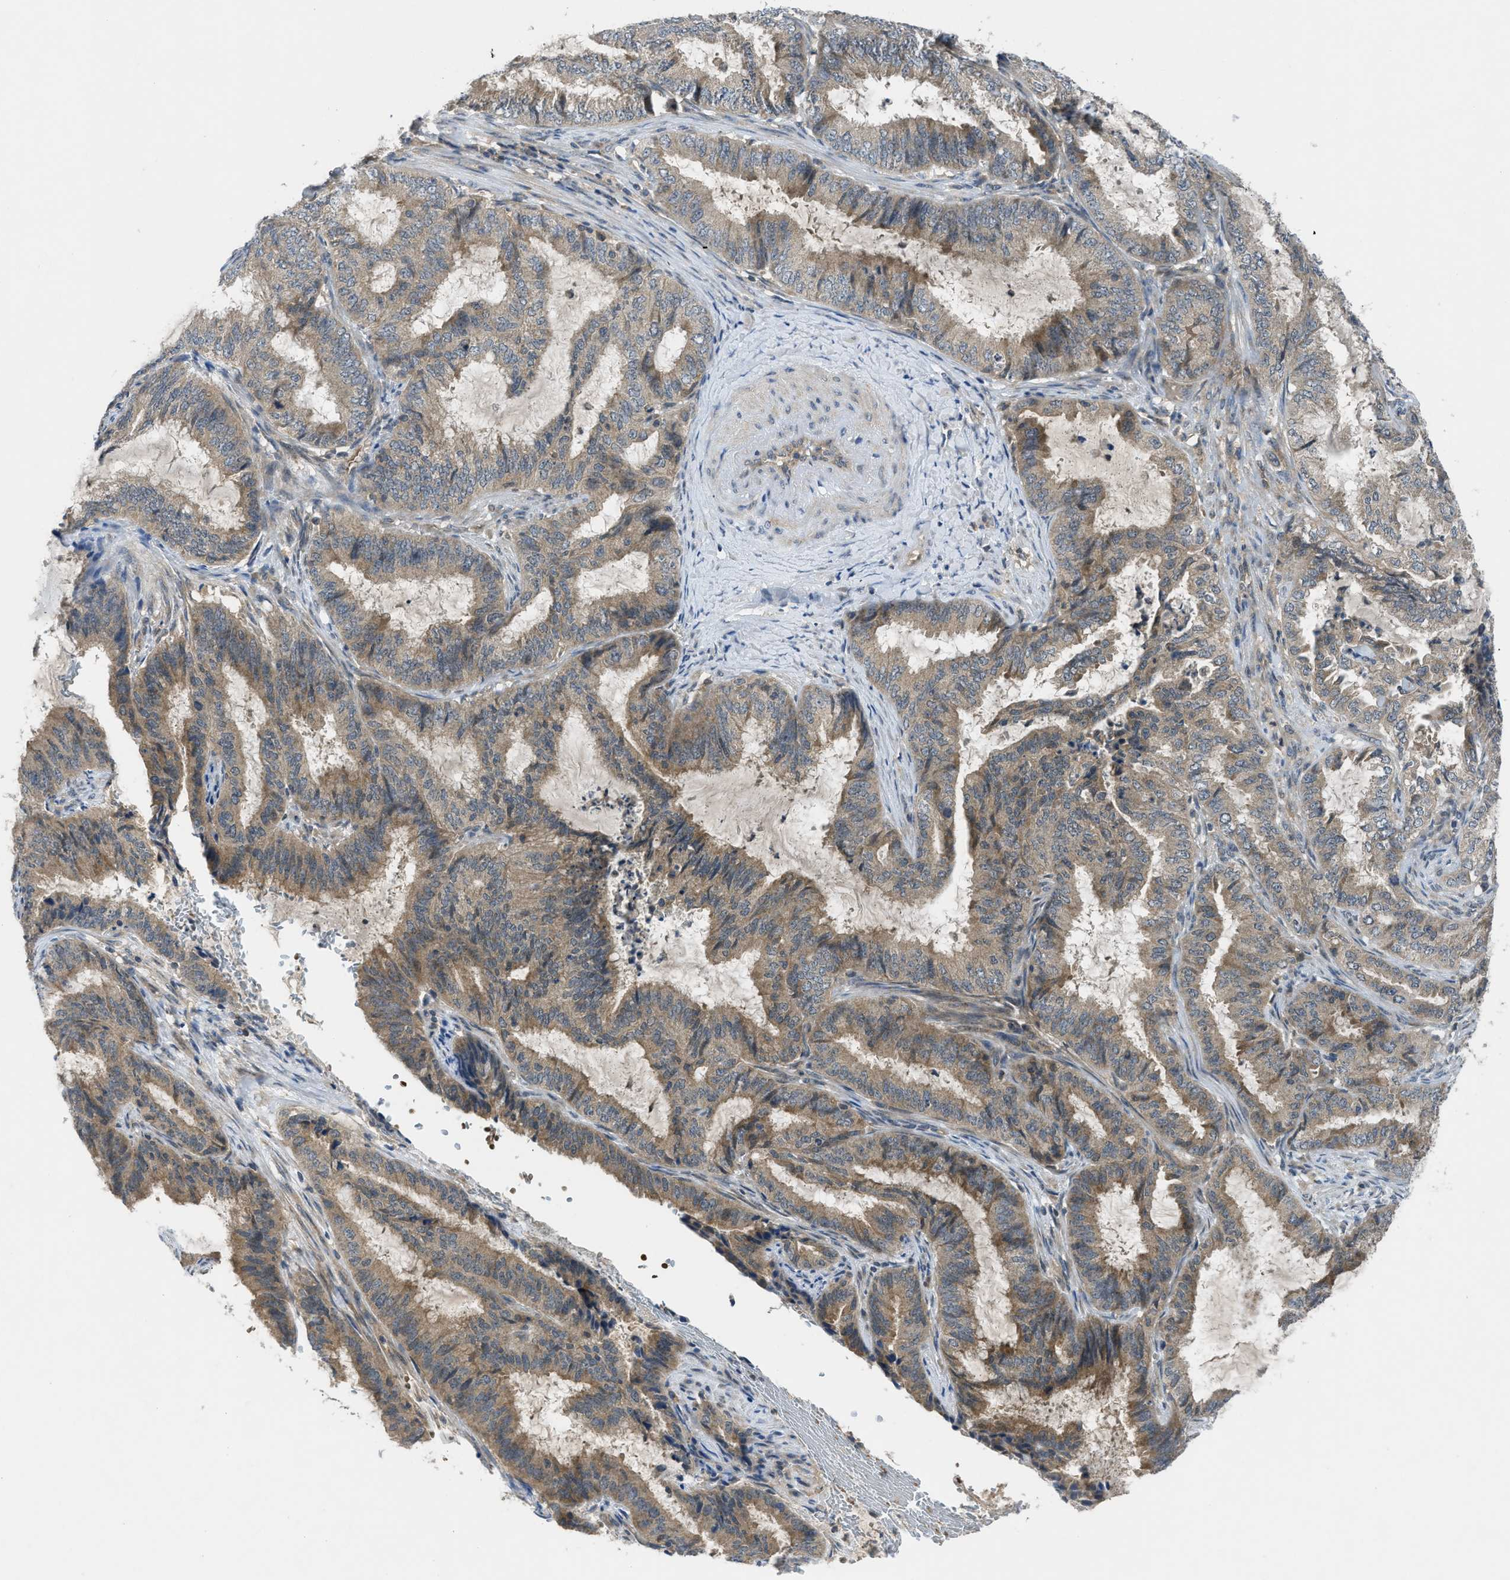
{"staining": {"intensity": "moderate", "quantity": ">75%", "location": "cytoplasmic/membranous"}, "tissue": "endometrial cancer", "cell_type": "Tumor cells", "image_type": "cancer", "snomed": [{"axis": "morphology", "description": "Adenocarcinoma, NOS"}, {"axis": "topography", "description": "Endometrium"}], "caption": "A medium amount of moderate cytoplasmic/membranous positivity is seen in approximately >75% of tumor cells in endometrial cancer tissue. (Brightfield microscopy of DAB IHC at high magnification).", "gene": "PDE7A", "patient": {"sex": "female", "age": 51}}